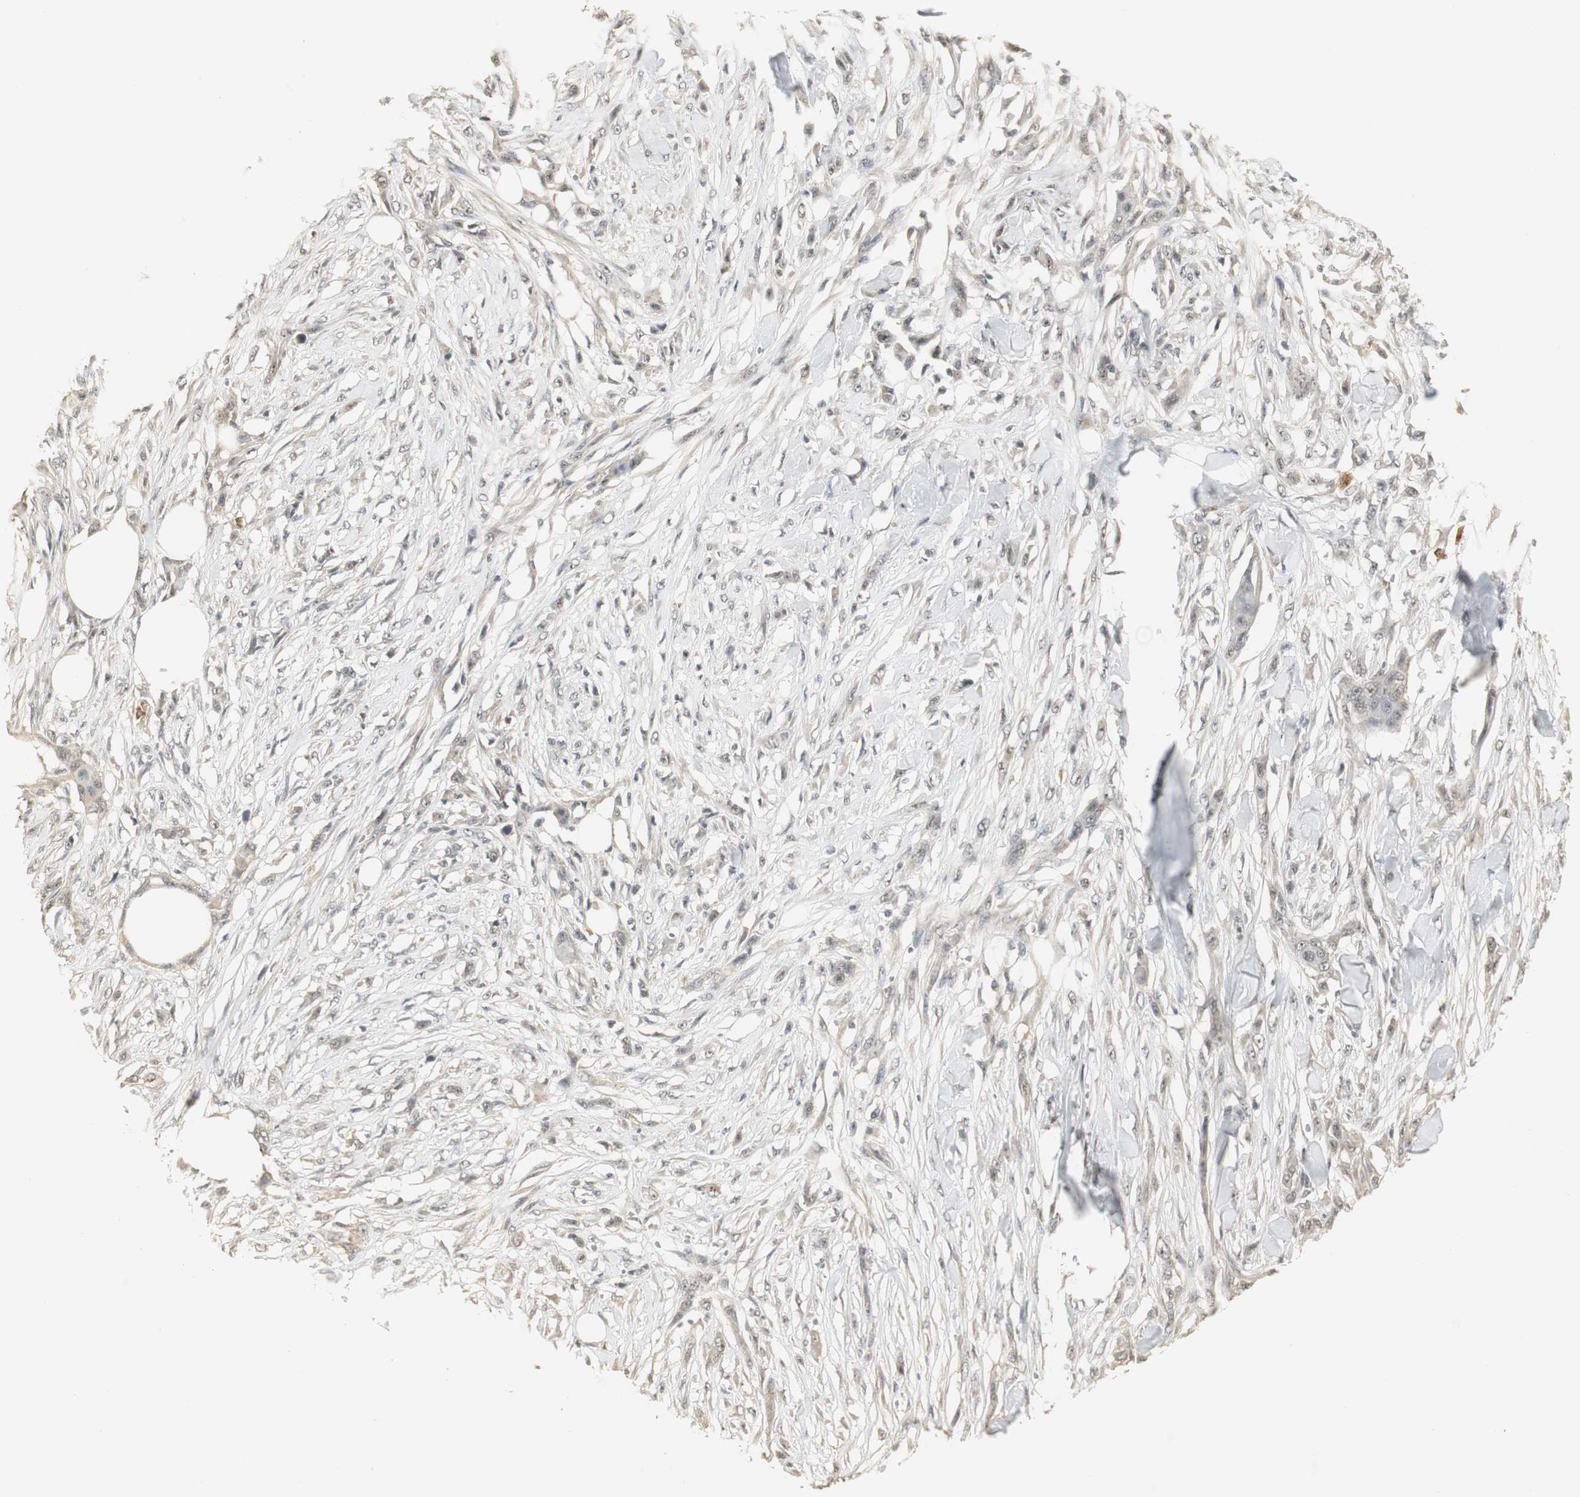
{"staining": {"intensity": "weak", "quantity": "<25%", "location": "nuclear"}, "tissue": "skin cancer", "cell_type": "Tumor cells", "image_type": "cancer", "snomed": [{"axis": "morphology", "description": "Normal tissue, NOS"}, {"axis": "morphology", "description": "Squamous cell carcinoma, NOS"}, {"axis": "topography", "description": "Skin"}], "caption": "This micrograph is of squamous cell carcinoma (skin) stained with immunohistochemistry (IHC) to label a protein in brown with the nuclei are counter-stained blue. There is no expression in tumor cells. The staining is performed using DAB (3,3'-diaminobenzidine) brown chromogen with nuclei counter-stained in using hematoxylin.", "gene": "ELOA", "patient": {"sex": "female", "age": 59}}